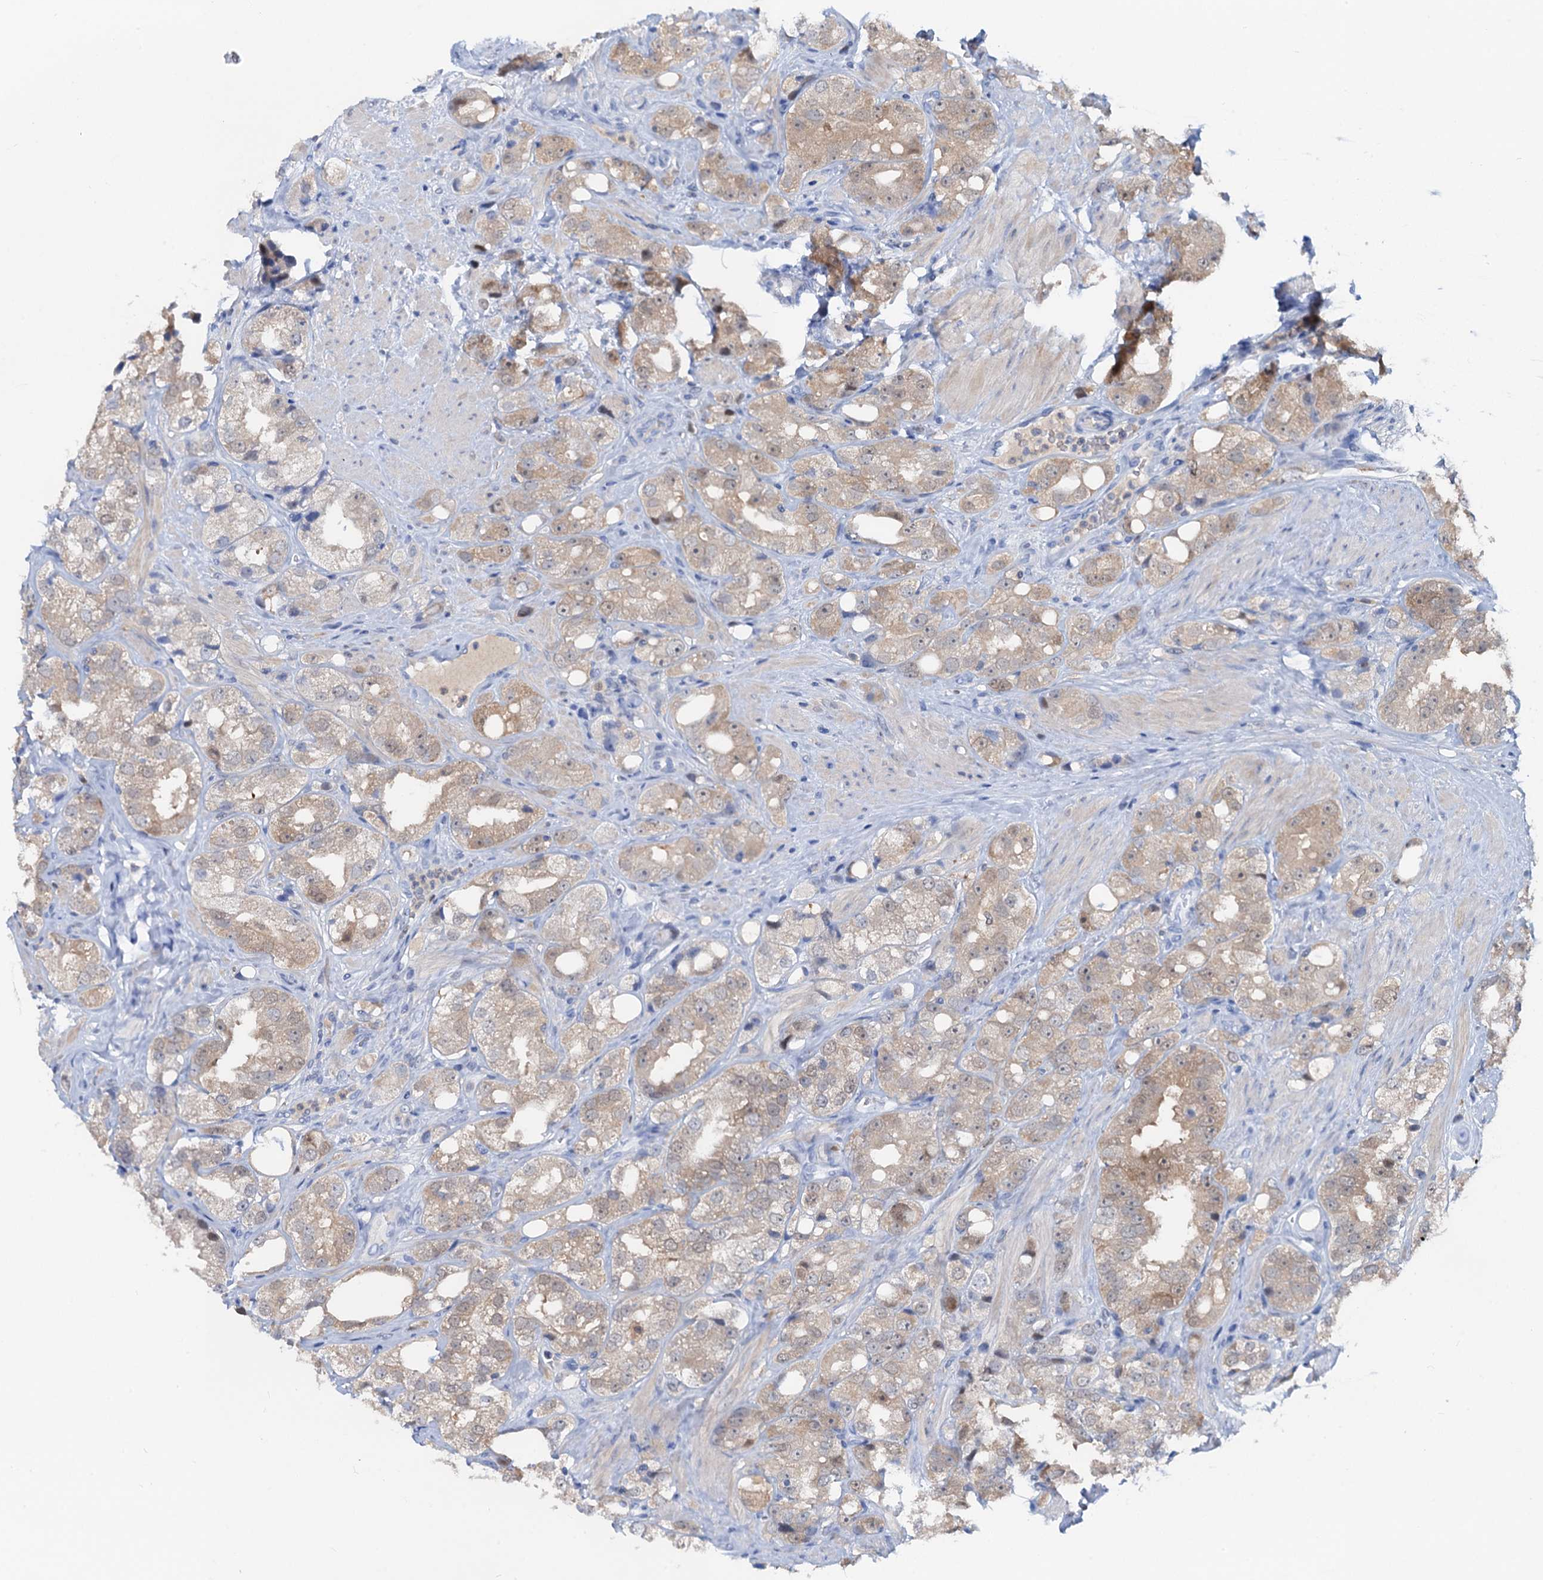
{"staining": {"intensity": "weak", "quantity": "25%-75%", "location": "cytoplasmic/membranous"}, "tissue": "prostate cancer", "cell_type": "Tumor cells", "image_type": "cancer", "snomed": [{"axis": "morphology", "description": "Adenocarcinoma, NOS"}, {"axis": "topography", "description": "Prostate"}], "caption": "Human adenocarcinoma (prostate) stained for a protein (brown) displays weak cytoplasmic/membranous positive expression in about 25%-75% of tumor cells.", "gene": "FAH", "patient": {"sex": "male", "age": 79}}